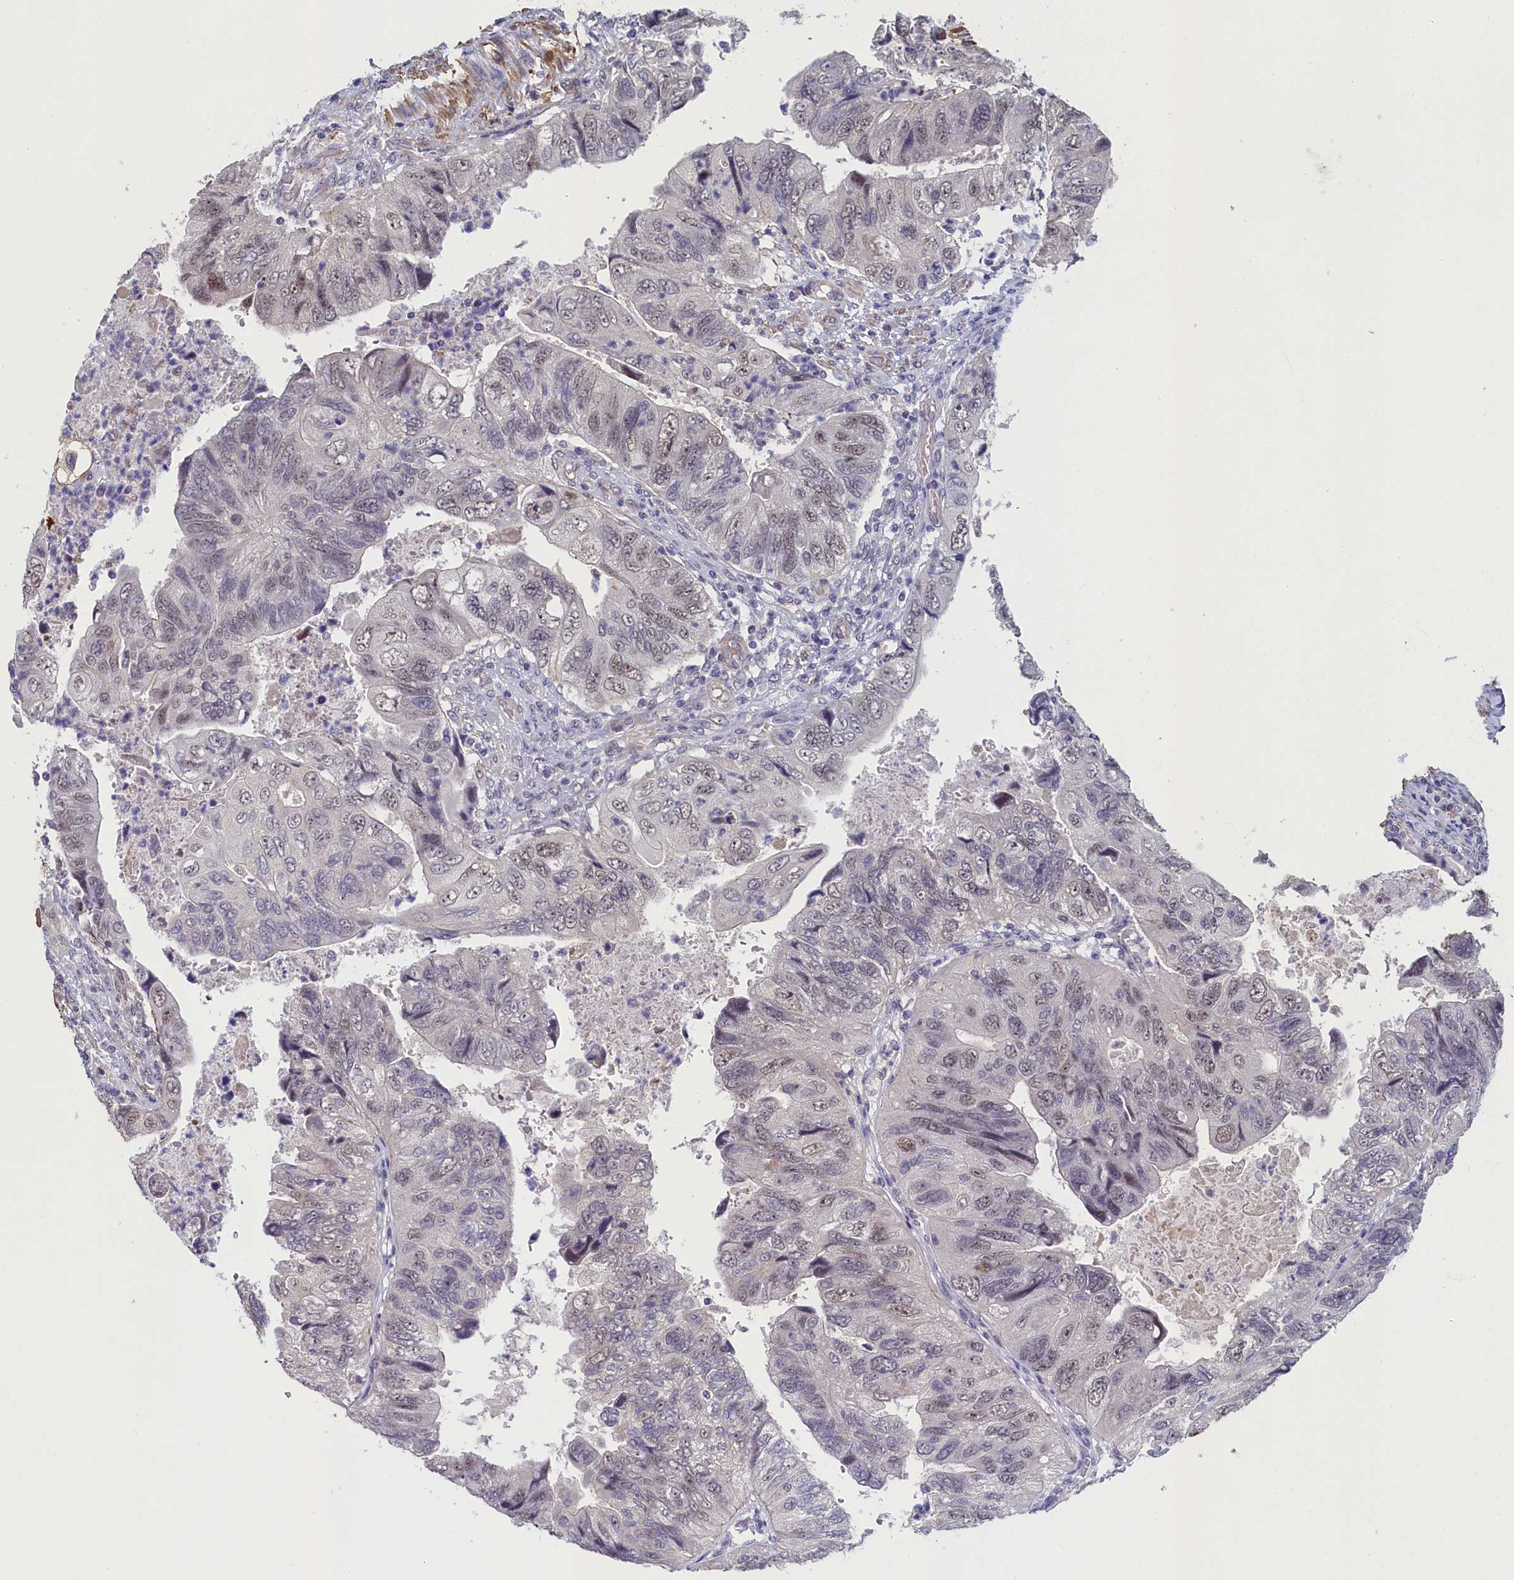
{"staining": {"intensity": "weak", "quantity": "25%-75%", "location": "nuclear"}, "tissue": "colorectal cancer", "cell_type": "Tumor cells", "image_type": "cancer", "snomed": [{"axis": "morphology", "description": "Adenocarcinoma, NOS"}, {"axis": "topography", "description": "Rectum"}], "caption": "Adenocarcinoma (colorectal) tissue displays weak nuclear expression in approximately 25%-75% of tumor cells The staining was performed using DAB (3,3'-diaminobenzidine) to visualize the protein expression in brown, while the nuclei were stained in blue with hematoxylin (Magnification: 20x).", "gene": "INTS14", "patient": {"sex": "male", "age": 63}}